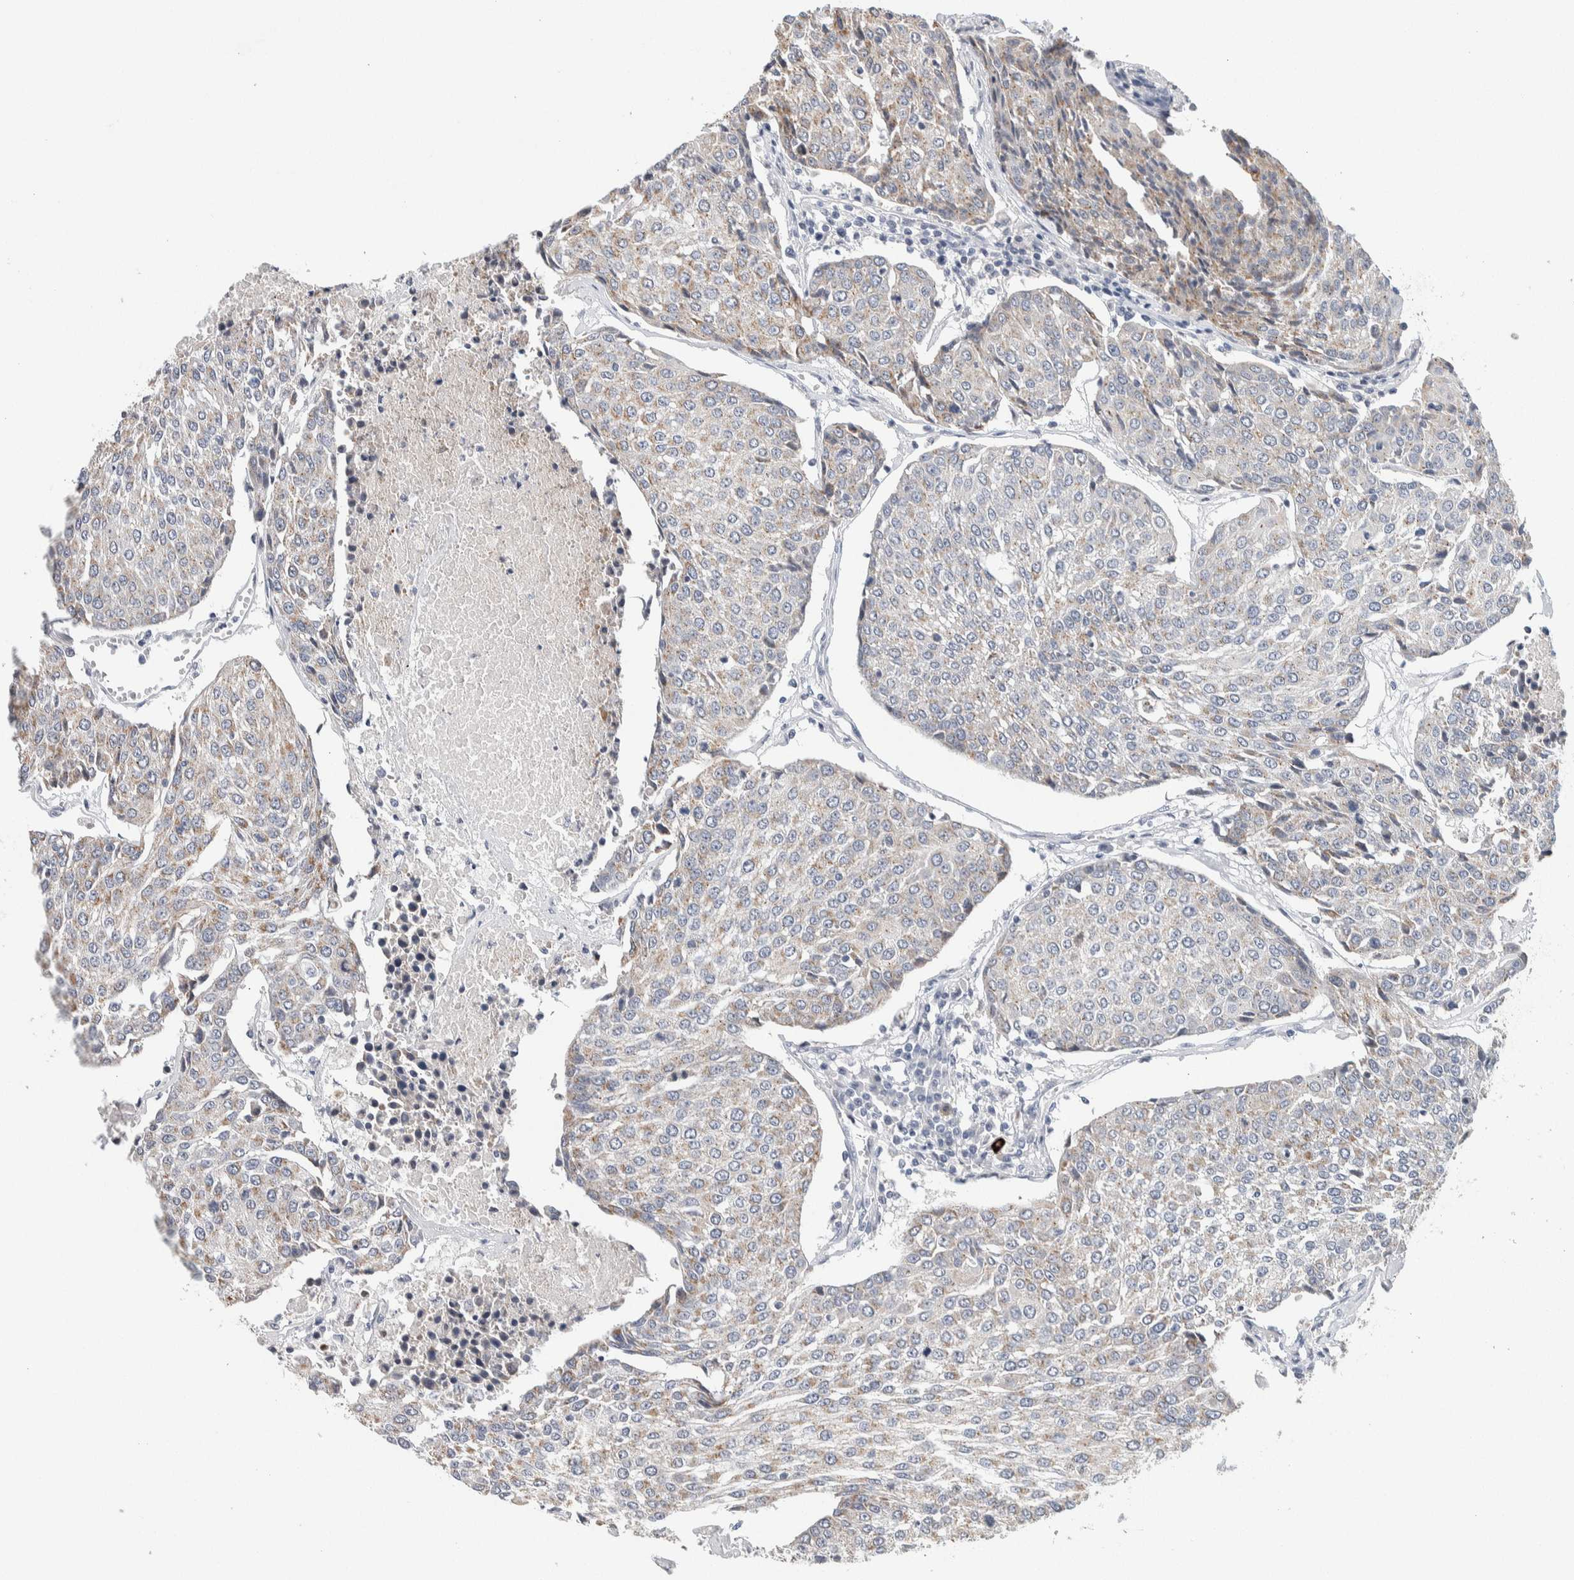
{"staining": {"intensity": "weak", "quantity": "<25%", "location": "cytoplasmic/membranous"}, "tissue": "urothelial cancer", "cell_type": "Tumor cells", "image_type": "cancer", "snomed": [{"axis": "morphology", "description": "Urothelial carcinoma, High grade"}, {"axis": "topography", "description": "Urinary bladder"}], "caption": "Urothelial cancer stained for a protein using immunohistochemistry reveals no staining tumor cells.", "gene": "SCN2A", "patient": {"sex": "female", "age": 85}}